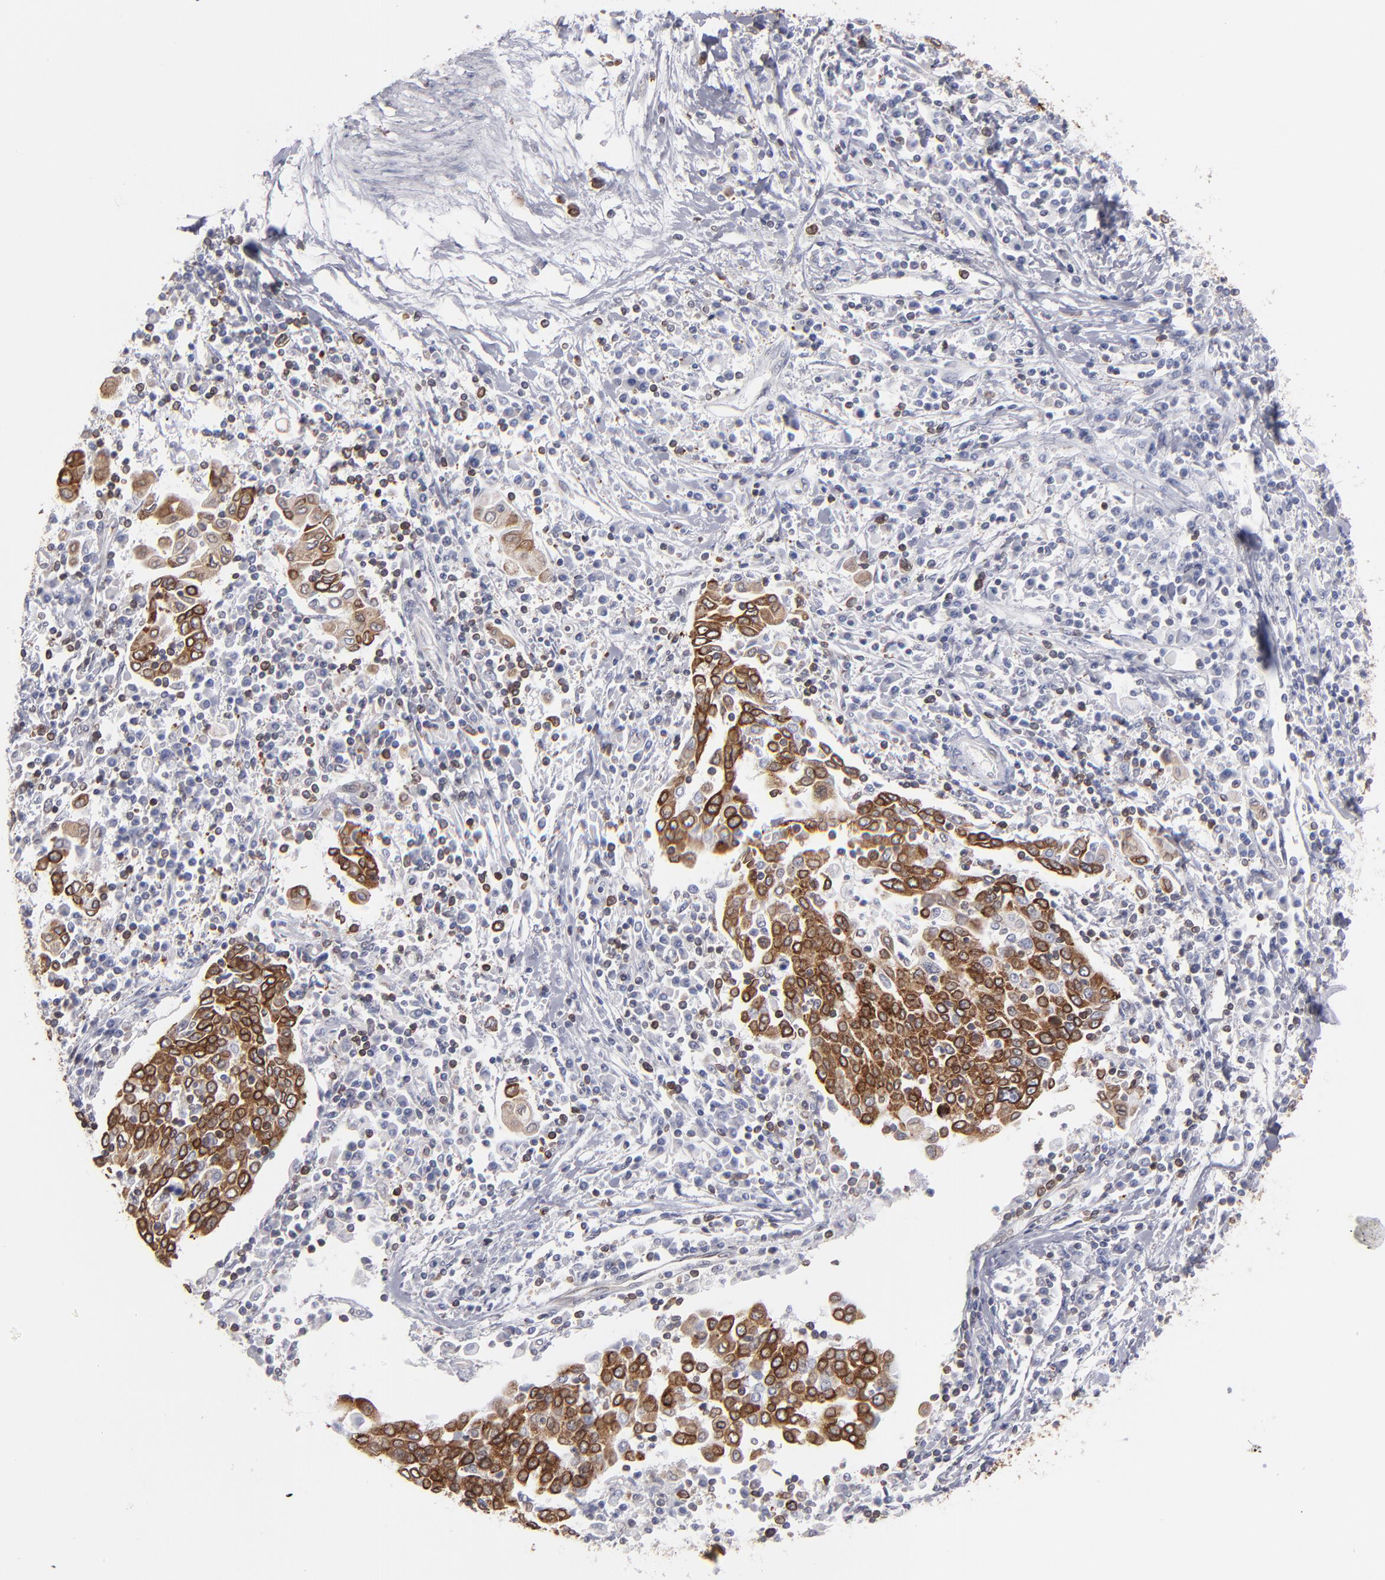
{"staining": {"intensity": "strong", "quantity": ">75%", "location": "cytoplasmic/membranous"}, "tissue": "cervical cancer", "cell_type": "Tumor cells", "image_type": "cancer", "snomed": [{"axis": "morphology", "description": "Squamous cell carcinoma, NOS"}, {"axis": "topography", "description": "Cervix"}], "caption": "Immunohistochemical staining of human cervical cancer reveals high levels of strong cytoplasmic/membranous positivity in about >75% of tumor cells.", "gene": "TMX1", "patient": {"sex": "female", "age": 40}}